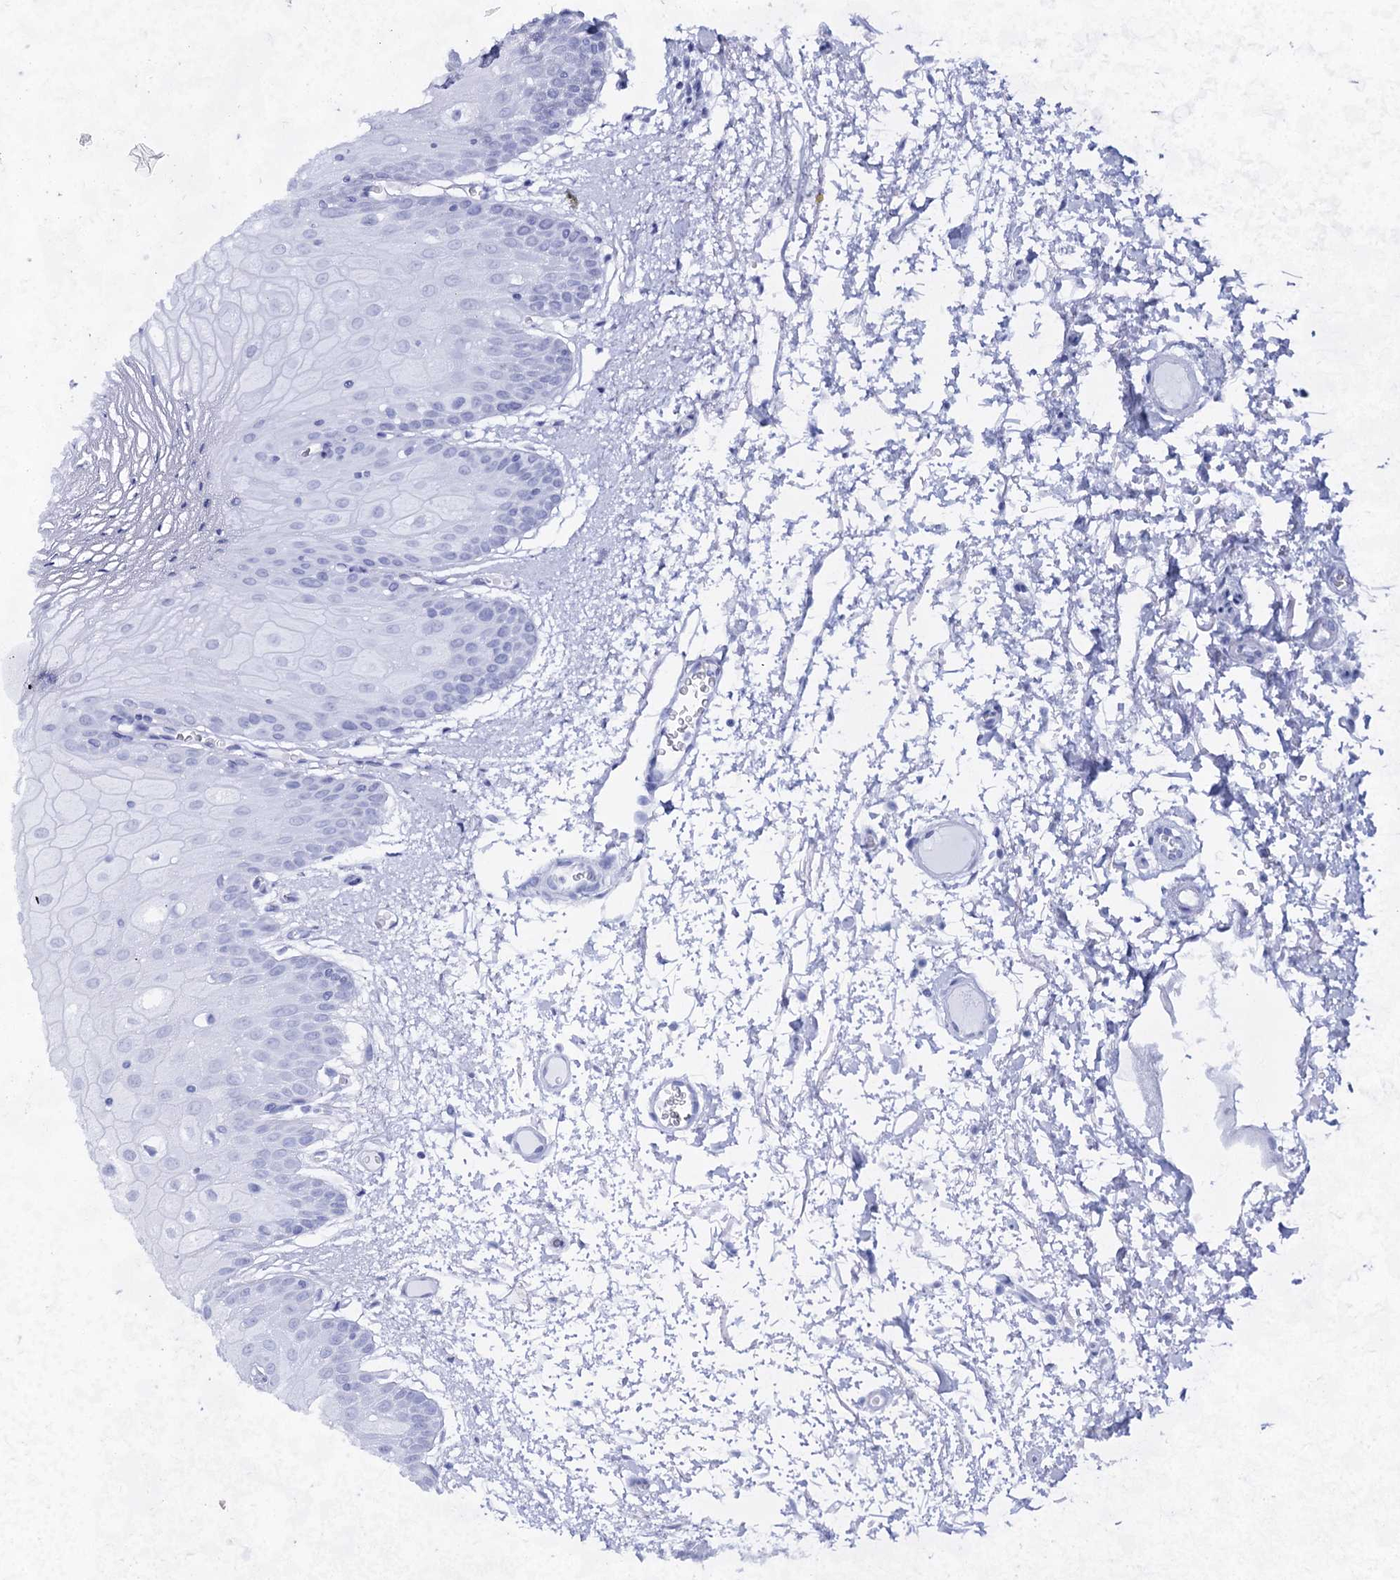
{"staining": {"intensity": "negative", "quantity": "none", "location": "none"}, "tissue": "oral mucosa", "cell_type": "Squamous epithelial cells", "image_type": "normal", "snomed": [{"axis": "morphology", "description": "Normal tissue, NOS"}, {"axis": "topography", "description": "Oral tissue"}, {"axis": "topography", "description": "Tounge, NOS"}], "caption": "The immunohistochemistry (IHC) micrograph has no significant positivity in squamous epithelial cells of oral mucosa.", "gene": "ACRV1", "patient": {"sex": "female", "age": 73}}